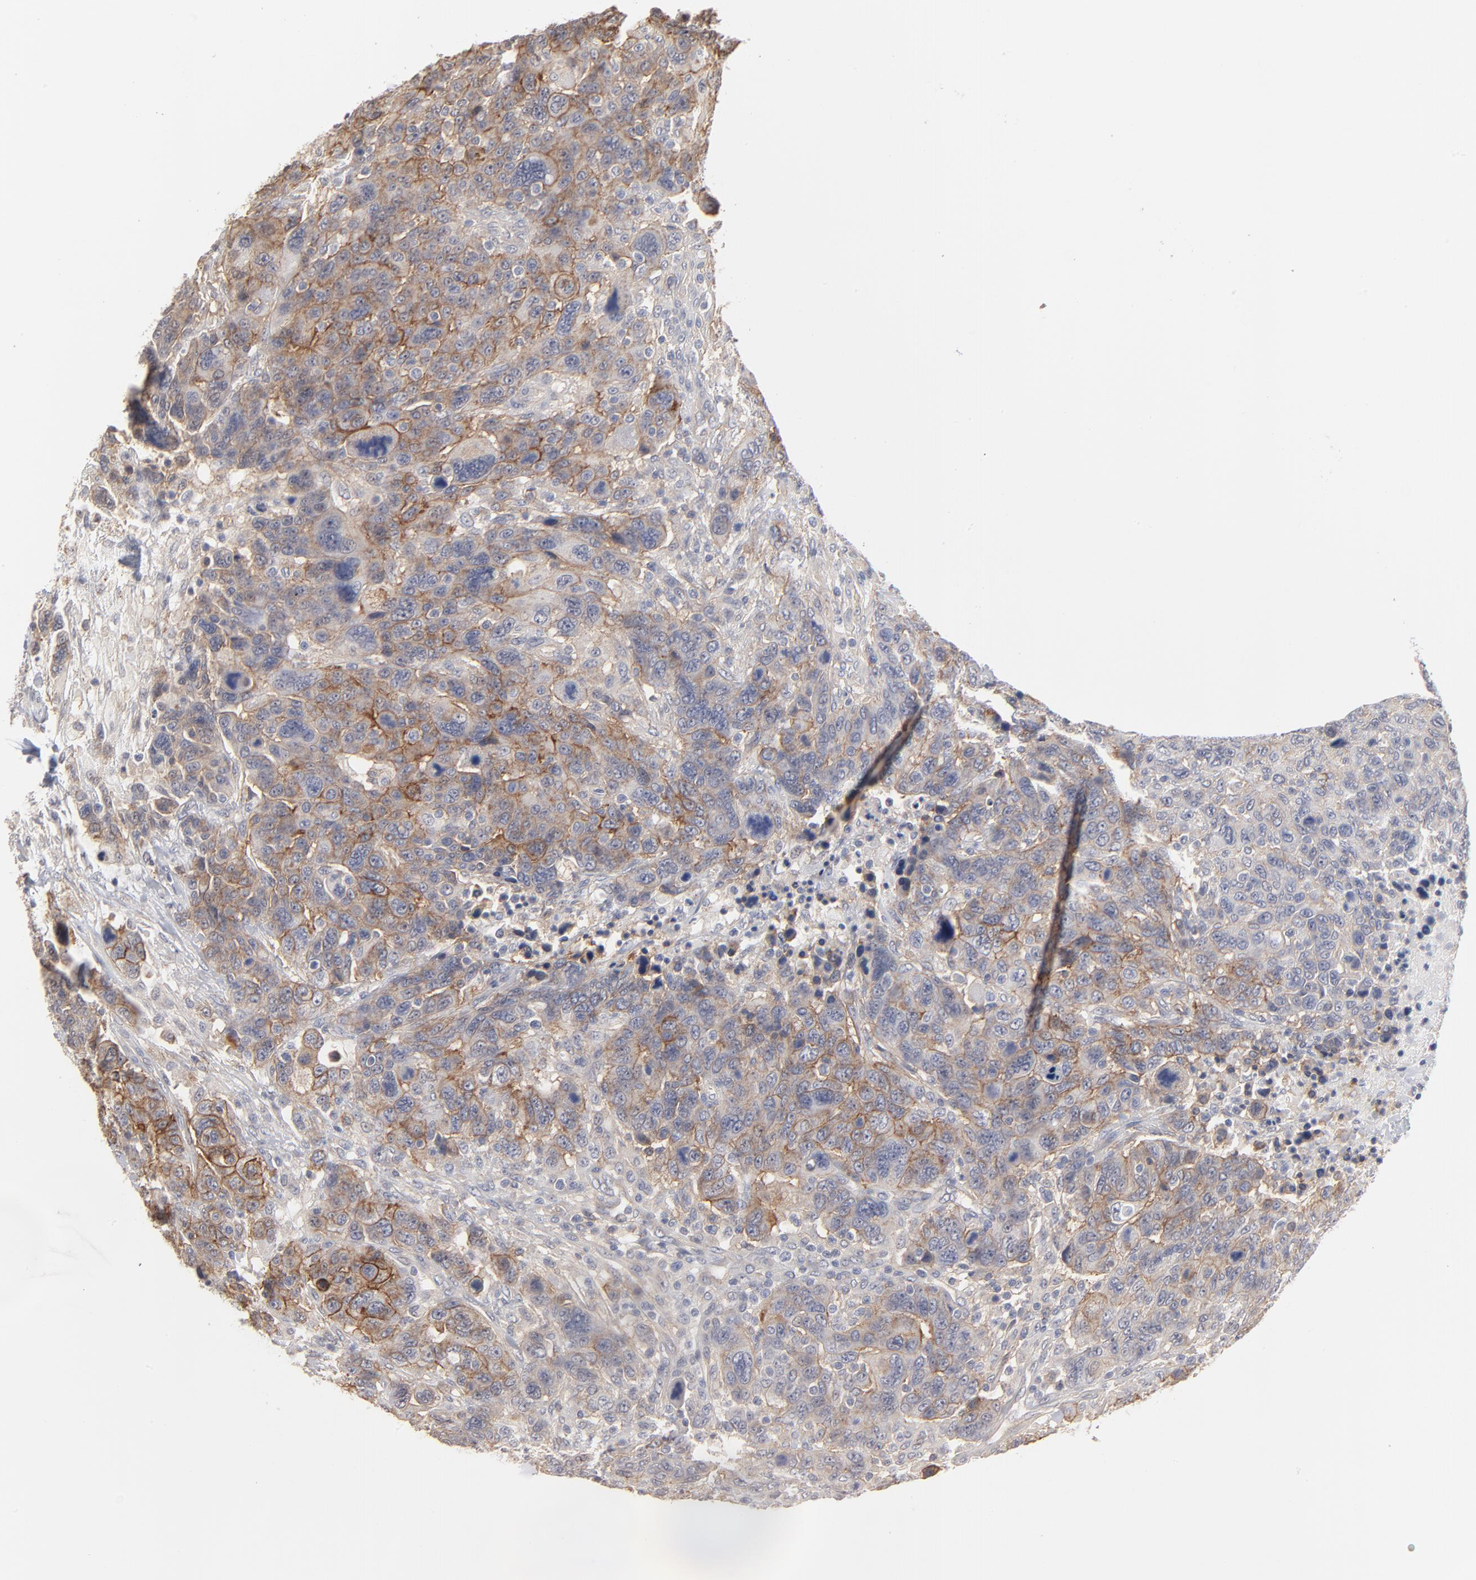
{"staining": {"intensity": "moderate", "quantity": ">75%", "location": "cytoplasmic/membranous"}, "tissue": "breast cancer", "cell_type": "Tumor cells", "image_type": "cancer", "snomed": [{"axis": "morphology", "description": "Duct carcinoma"}, {"axis": "topography", "description": "Breast"}], "caption": "Moderate cytoplasmic/membranous staining for a protein is appreciated in about >75% of tumor cells of breast cancer (invasive ductal carcinoma) using immunohistochemistry (IHC).", "gene": "SLC16A1", "patient": {"sex": "female", "age": 37}}